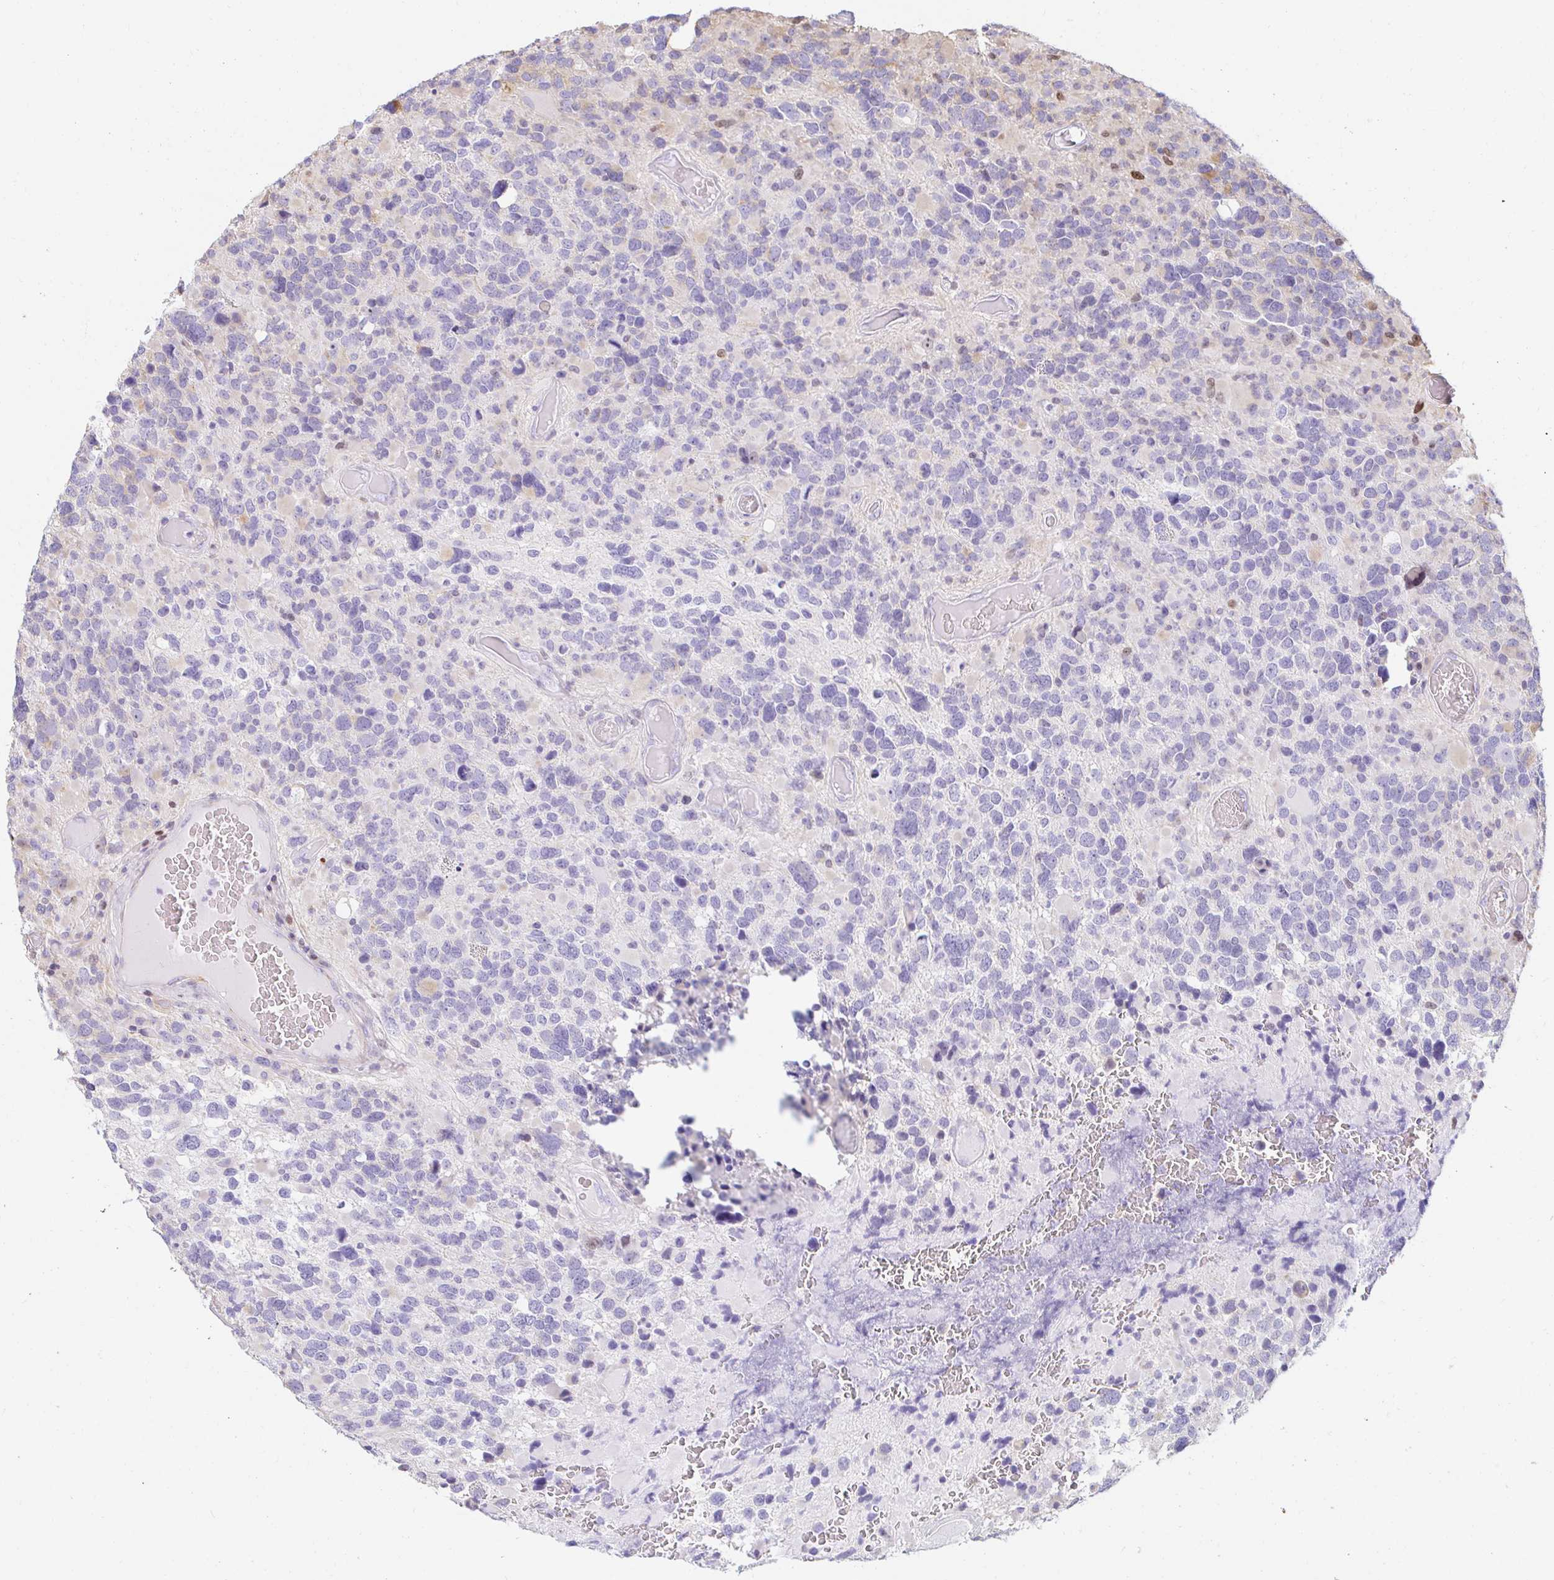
{"staining": {"intensity": "negative", "quantity": "none", "location": "none"}, "tissue": "glioma", "cell_type": "Tumor cells", "image_type": "cancer", "snomed": [{"axis": "morphology", "description": "Glioma, malignant, High grade"}, {"axis": "topography", "description": "Brain"}], "caption": "Glioma was stained to show a protein in brown. There is no significant positivity in tumor cells.", "gene": "CAPSL", "patient": {"sex": "female", "age": 40}}